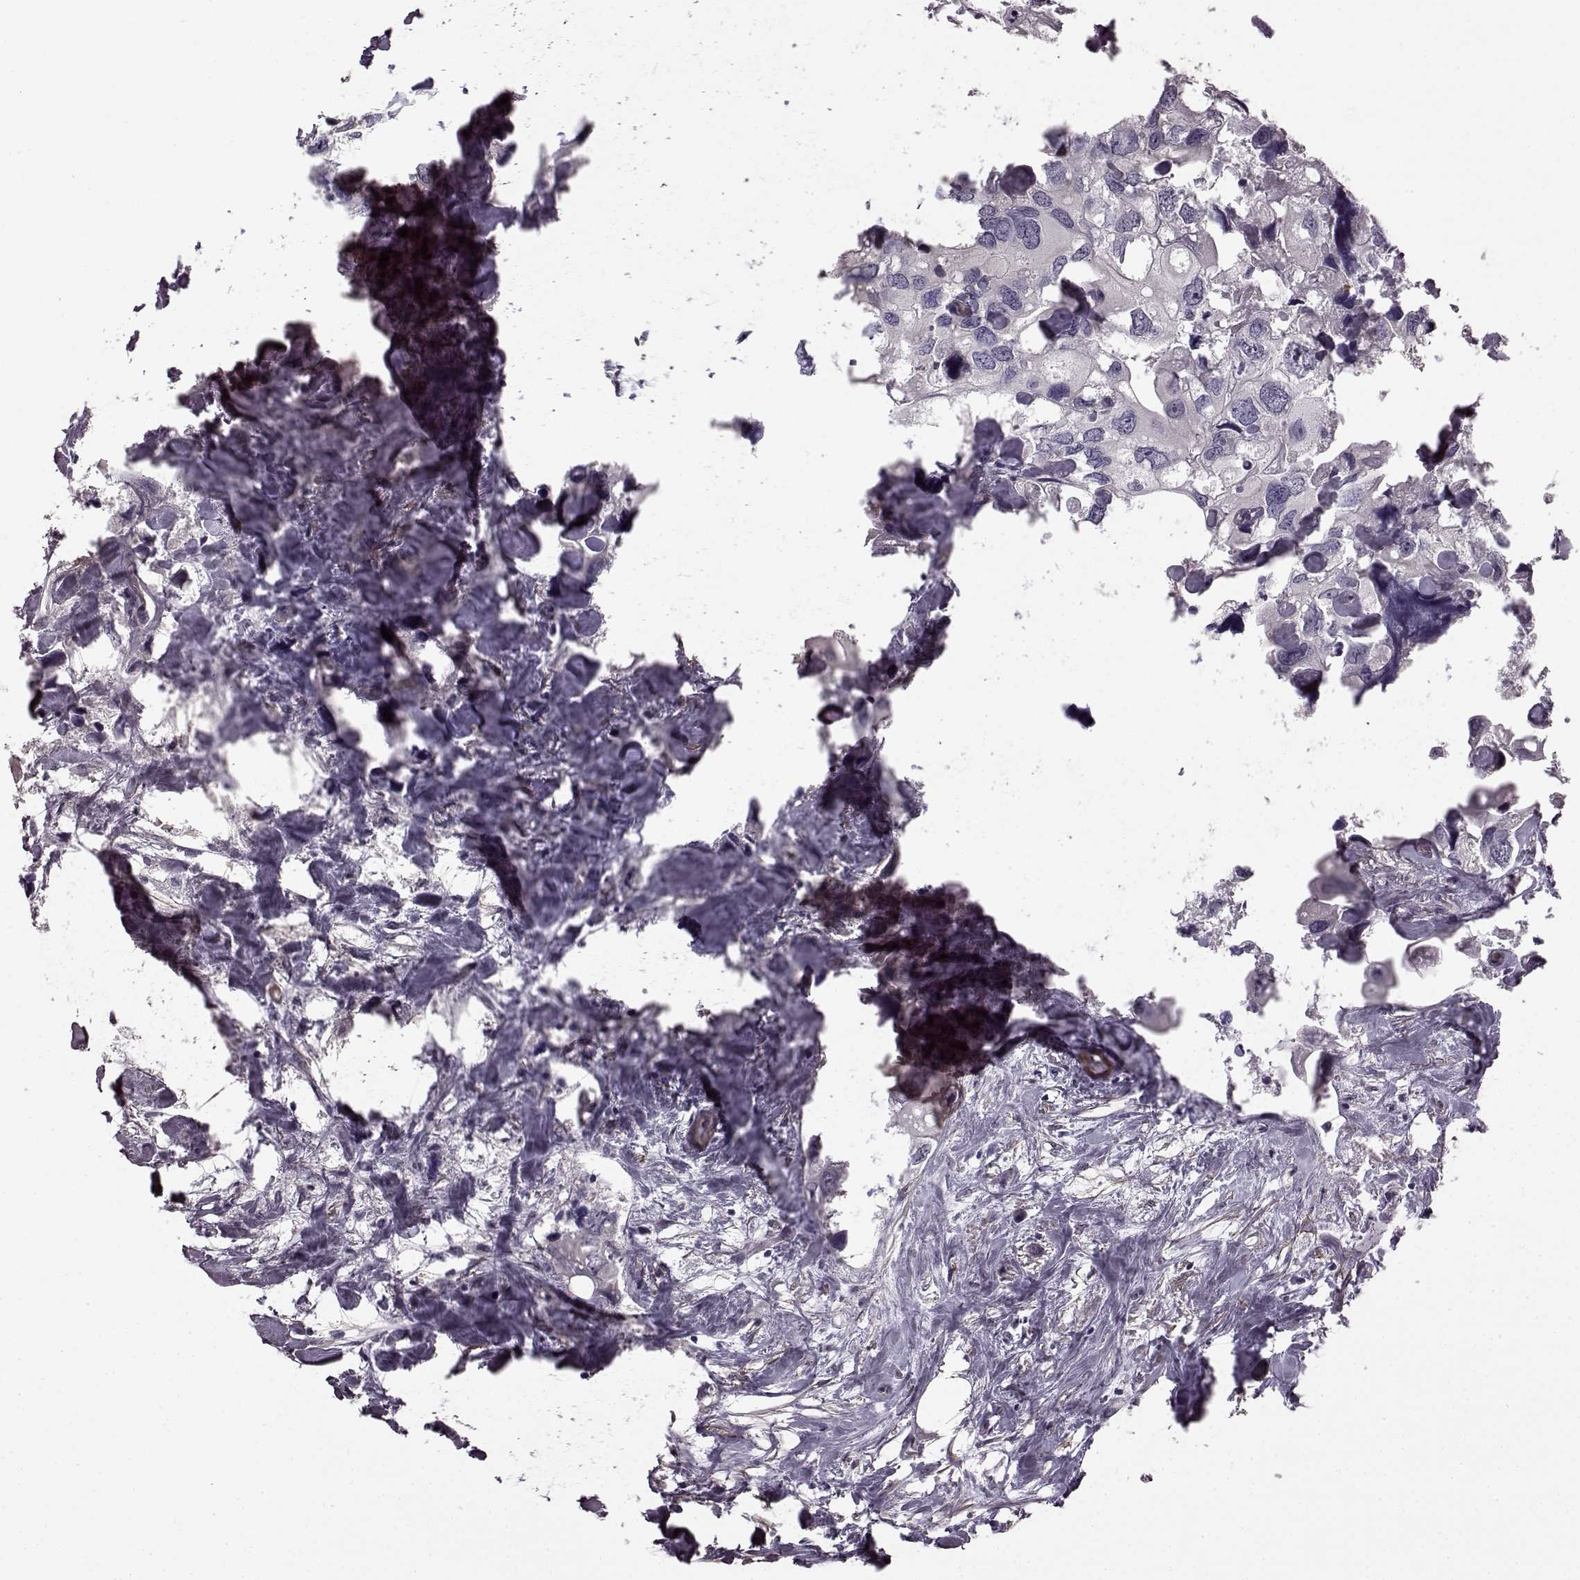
{"staining": {"intensity": "negative", "quantity": "none", "location": "none"}, "tissue": "urothelial cancer", "cell_type": "Tumor cells", "image_type": "cancer", "snomed": [{"axis": "morphology", "description": "Urothelial carcinoma, High grade"}, {"axis": "topography", "description": "Urinary bladder"}], "caption": "Histopathology image shows no significant protein expression in tumor cells of urothelial cancer.", "gene": "SLCO3A1", "patient": {"sex": "male", "age": 59}}